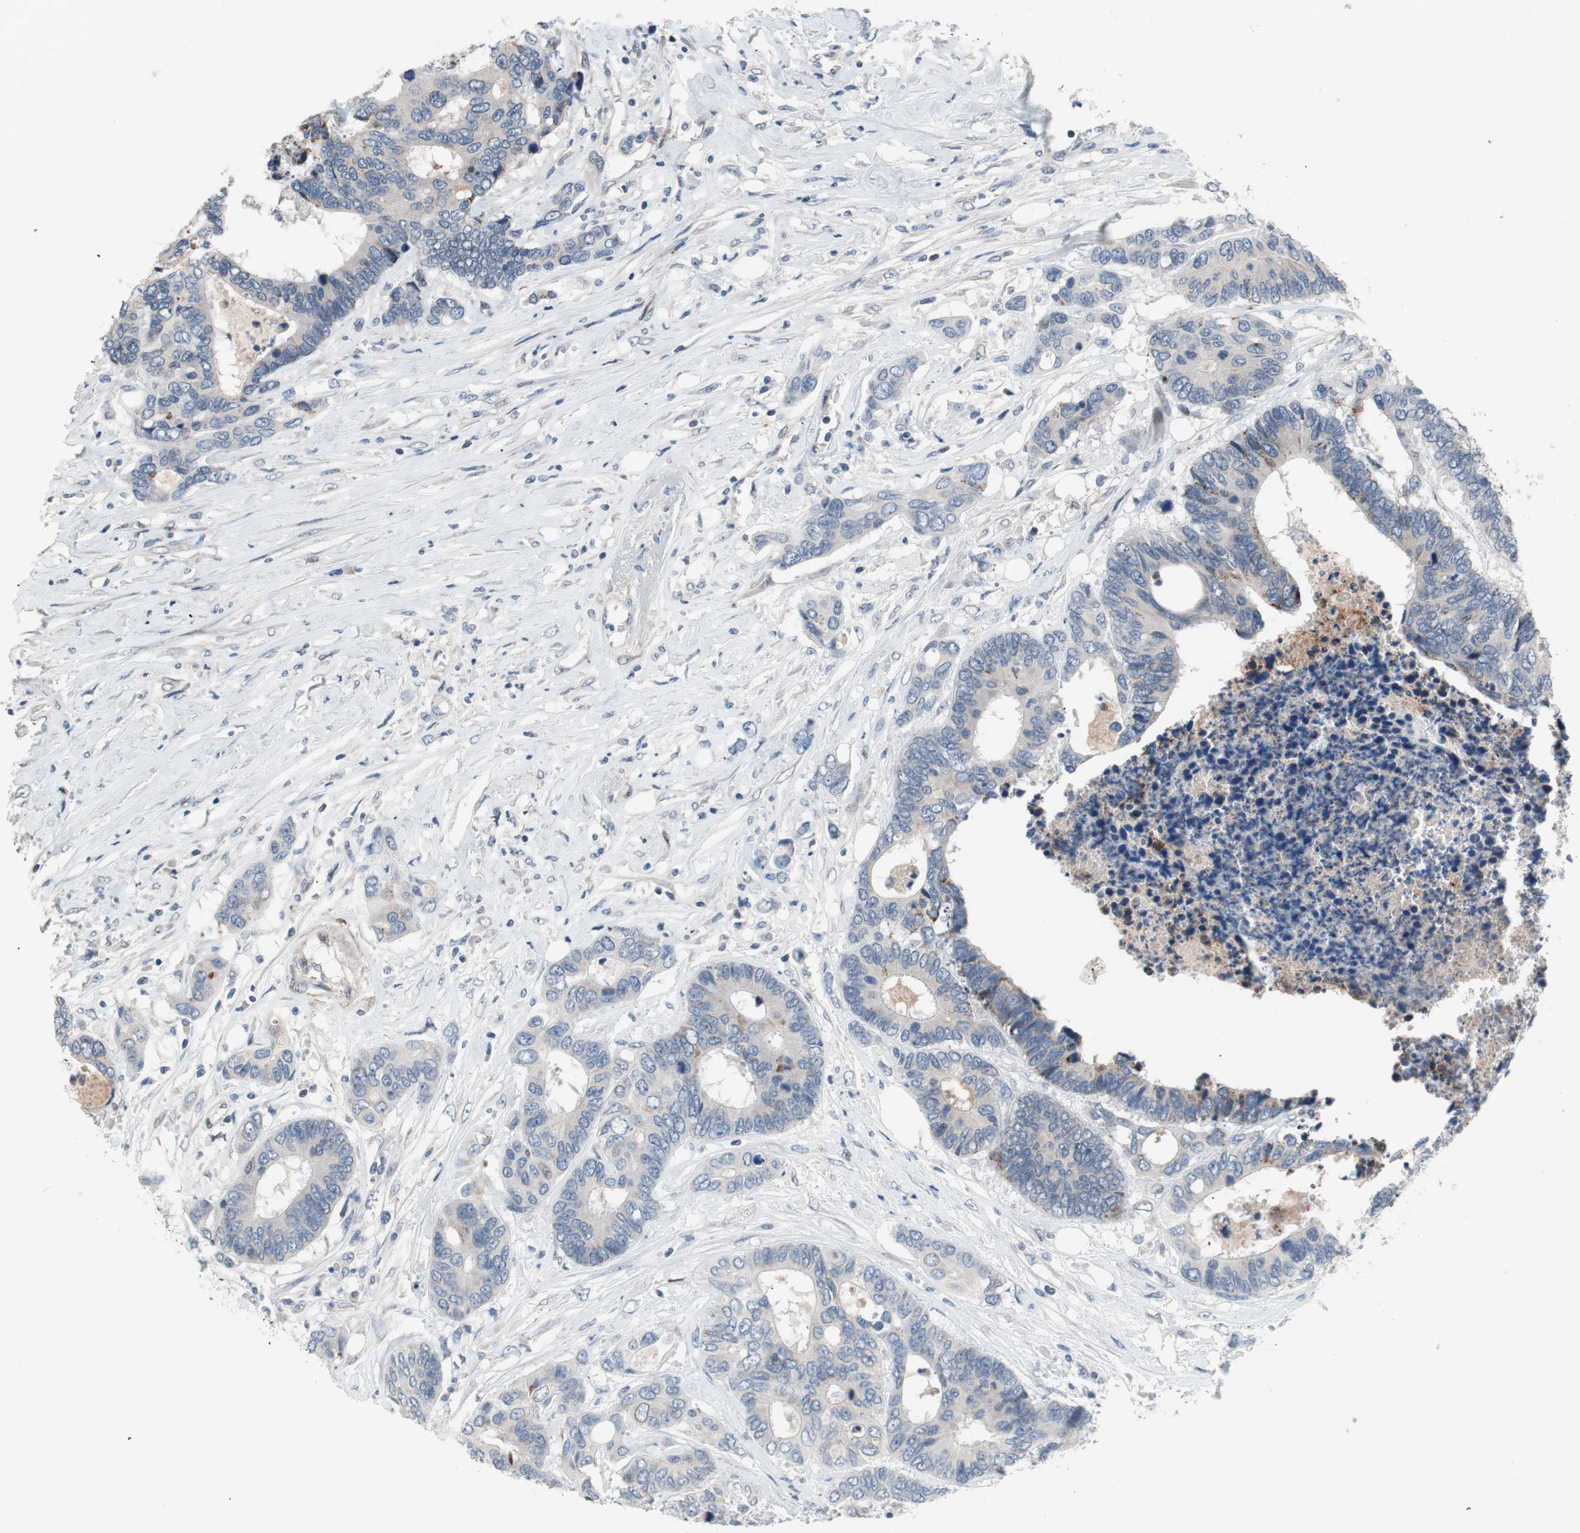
{"staining": {"intensity": "negative", "quantity": "none", "location": "none"}, "tissue": "colorectal cancer", "cell_type": "Tumor cells", "image_type": "cancer", "snomed": [{"axis": "morphology", "description": "Adenocarcinoma, NOS"}, {"axis": "topography", "description": "Rectum"}], "caption": "The IHC photomicrograph has no significant positivity in tumor cells of adenocarcinoma (colorectal) tissue.", "gene": "ARNT2", "patient": {"sex": "male", "age": 55}}